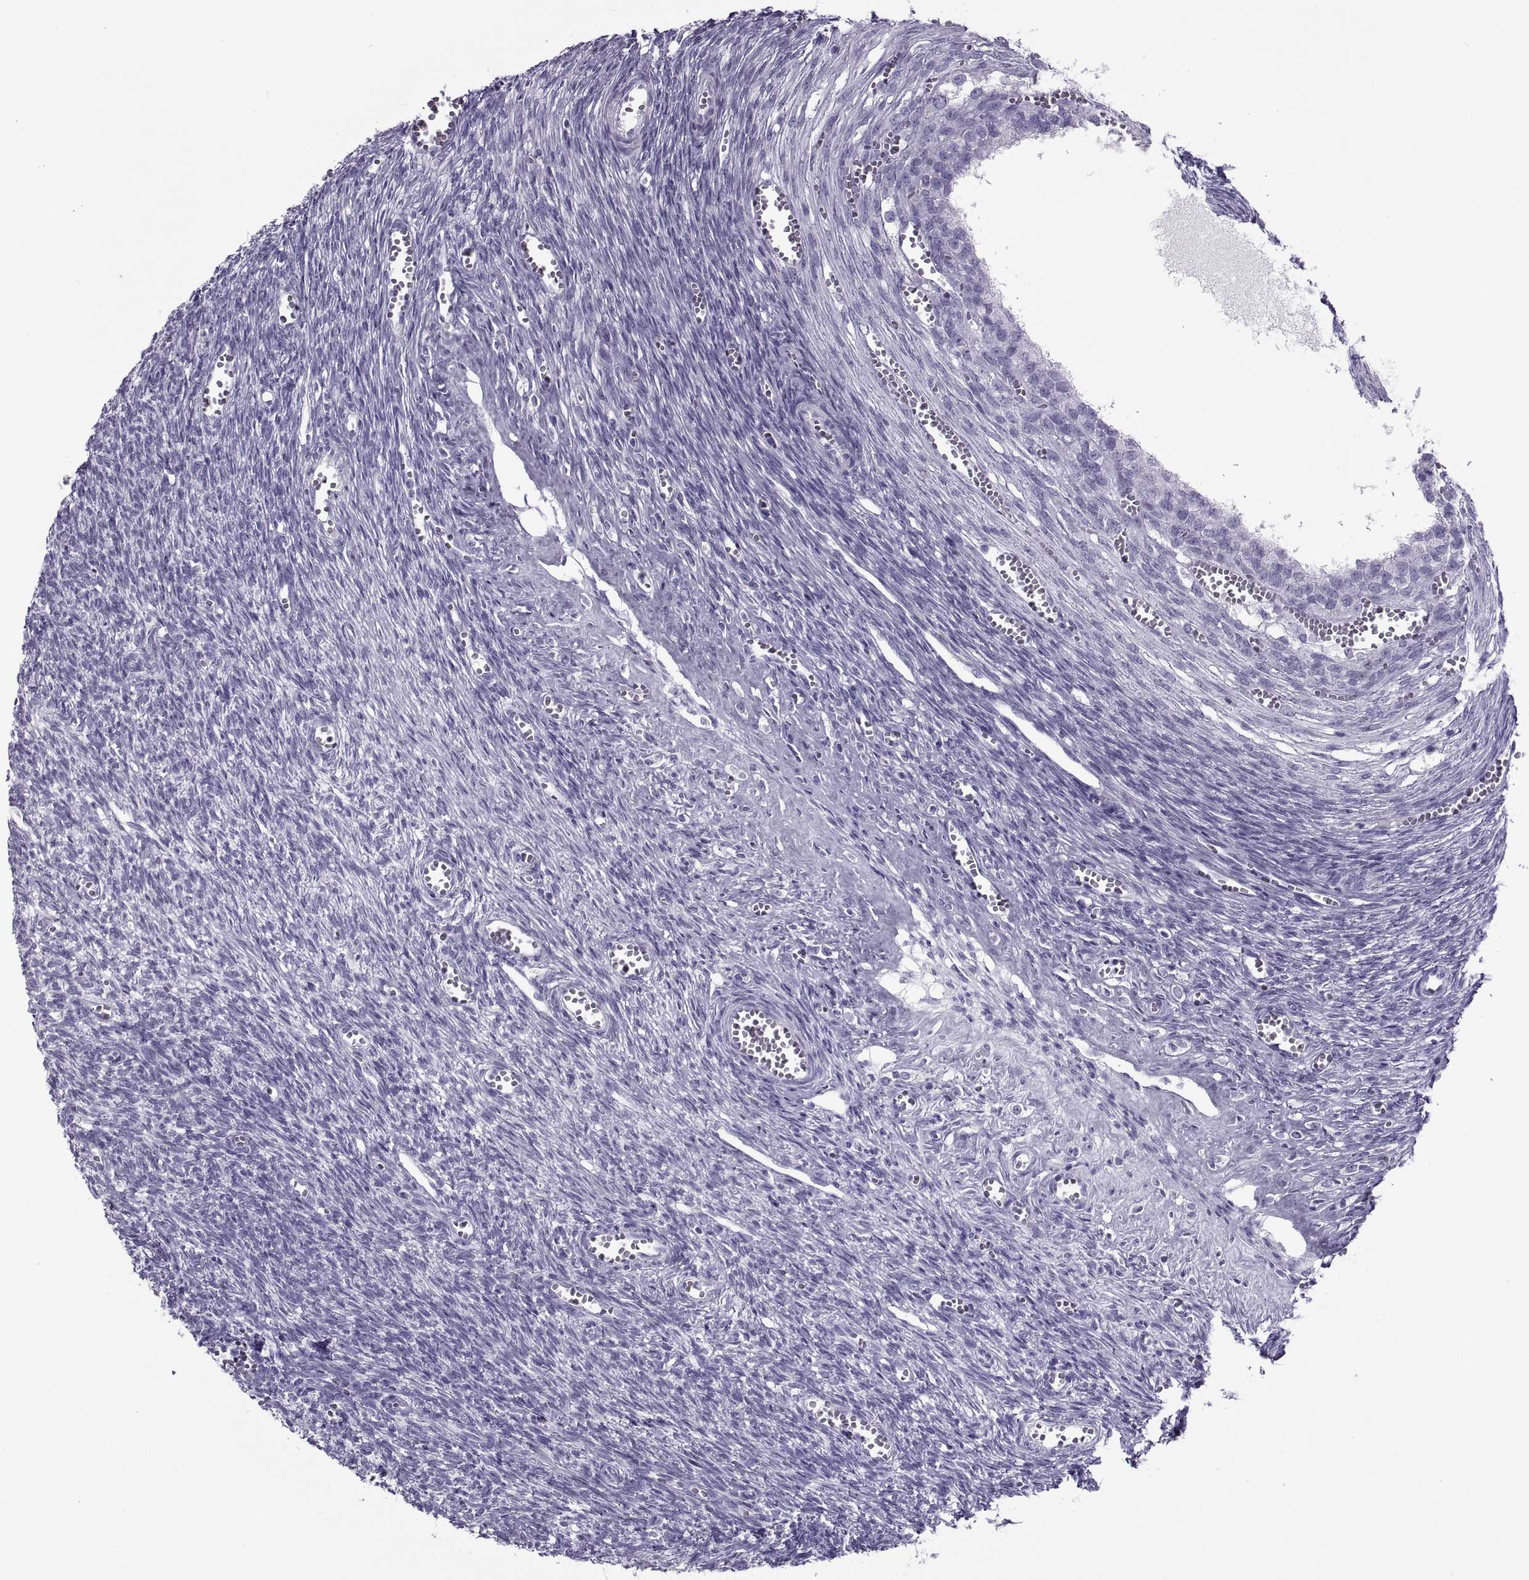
{"staining": {"intensity": "negative", "quantity": "none", "location": "none"}, "tissue": "ovary", "cell_type": "Follicle cells", "image_type": "normal", "snomed": [{"axis": "morphology", "description": "Normal tissue, NOS"}, {"axis": "topography", "description": "Ovary"}], "caption": "The image exhibits no staining of follicle cells in unremarkable ovary.", "gene": "RLBP1", "patient": {"sex": "female", "age": 43}}